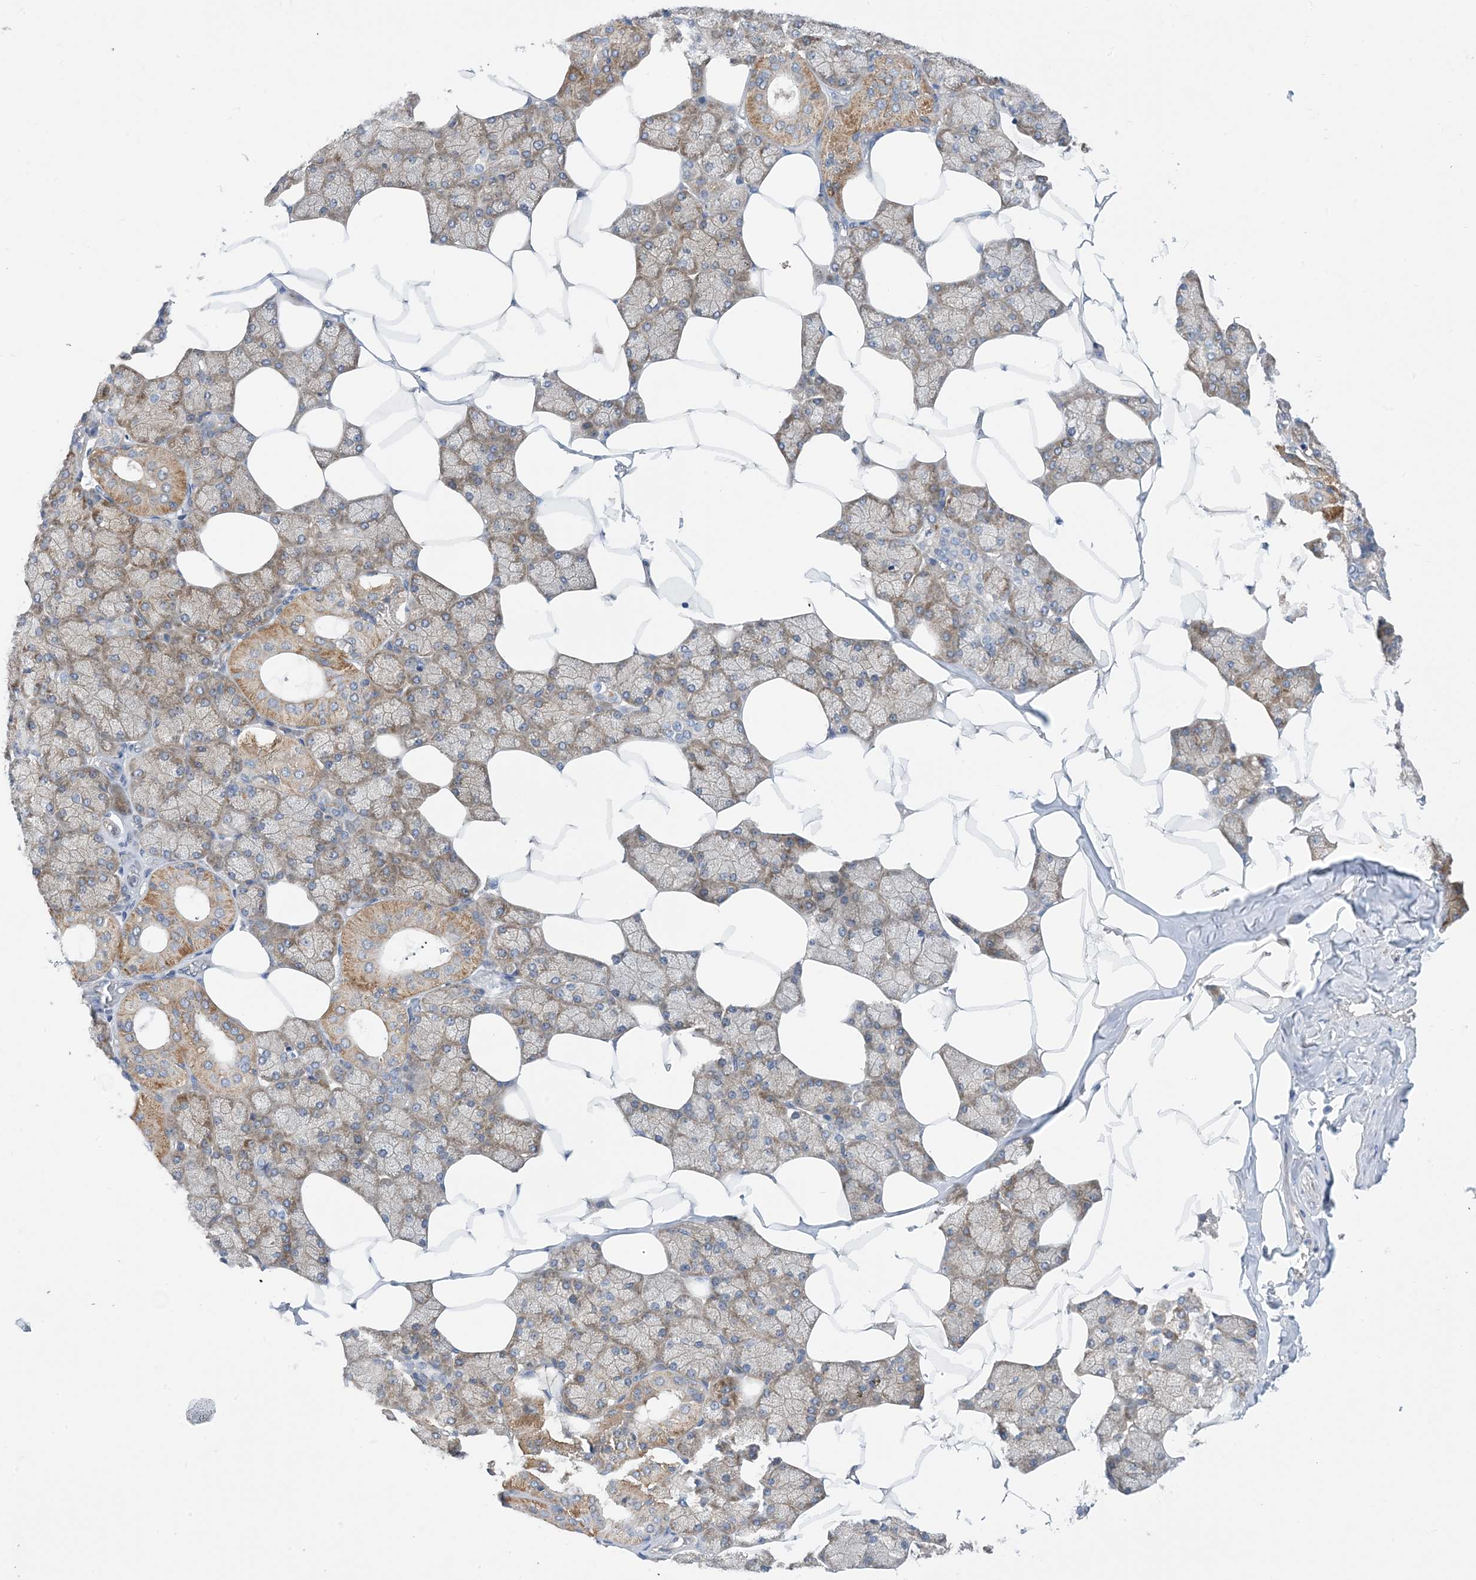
{"staining": {"intensity": "moderate", "quantity": ">75%", "location": "cytoplasmic/membranous"}, "tissue": "salivary gland", "cell_type": "Glandular cells", "image_type": "normal", "snomed": [{"axis": "morphology", "description": "Normal tissue, NOS"}, {"axis": "topography", "description": "Salivary gland"}], "caption": "Normal salivary gland demonstrates moderate cytoplasmic/membranous staining in approximately >75% of glandular cells, visualized by immunohistochemistry.", "gene": "EHBP1", "patient": {"sex": "male", "age": 62}}